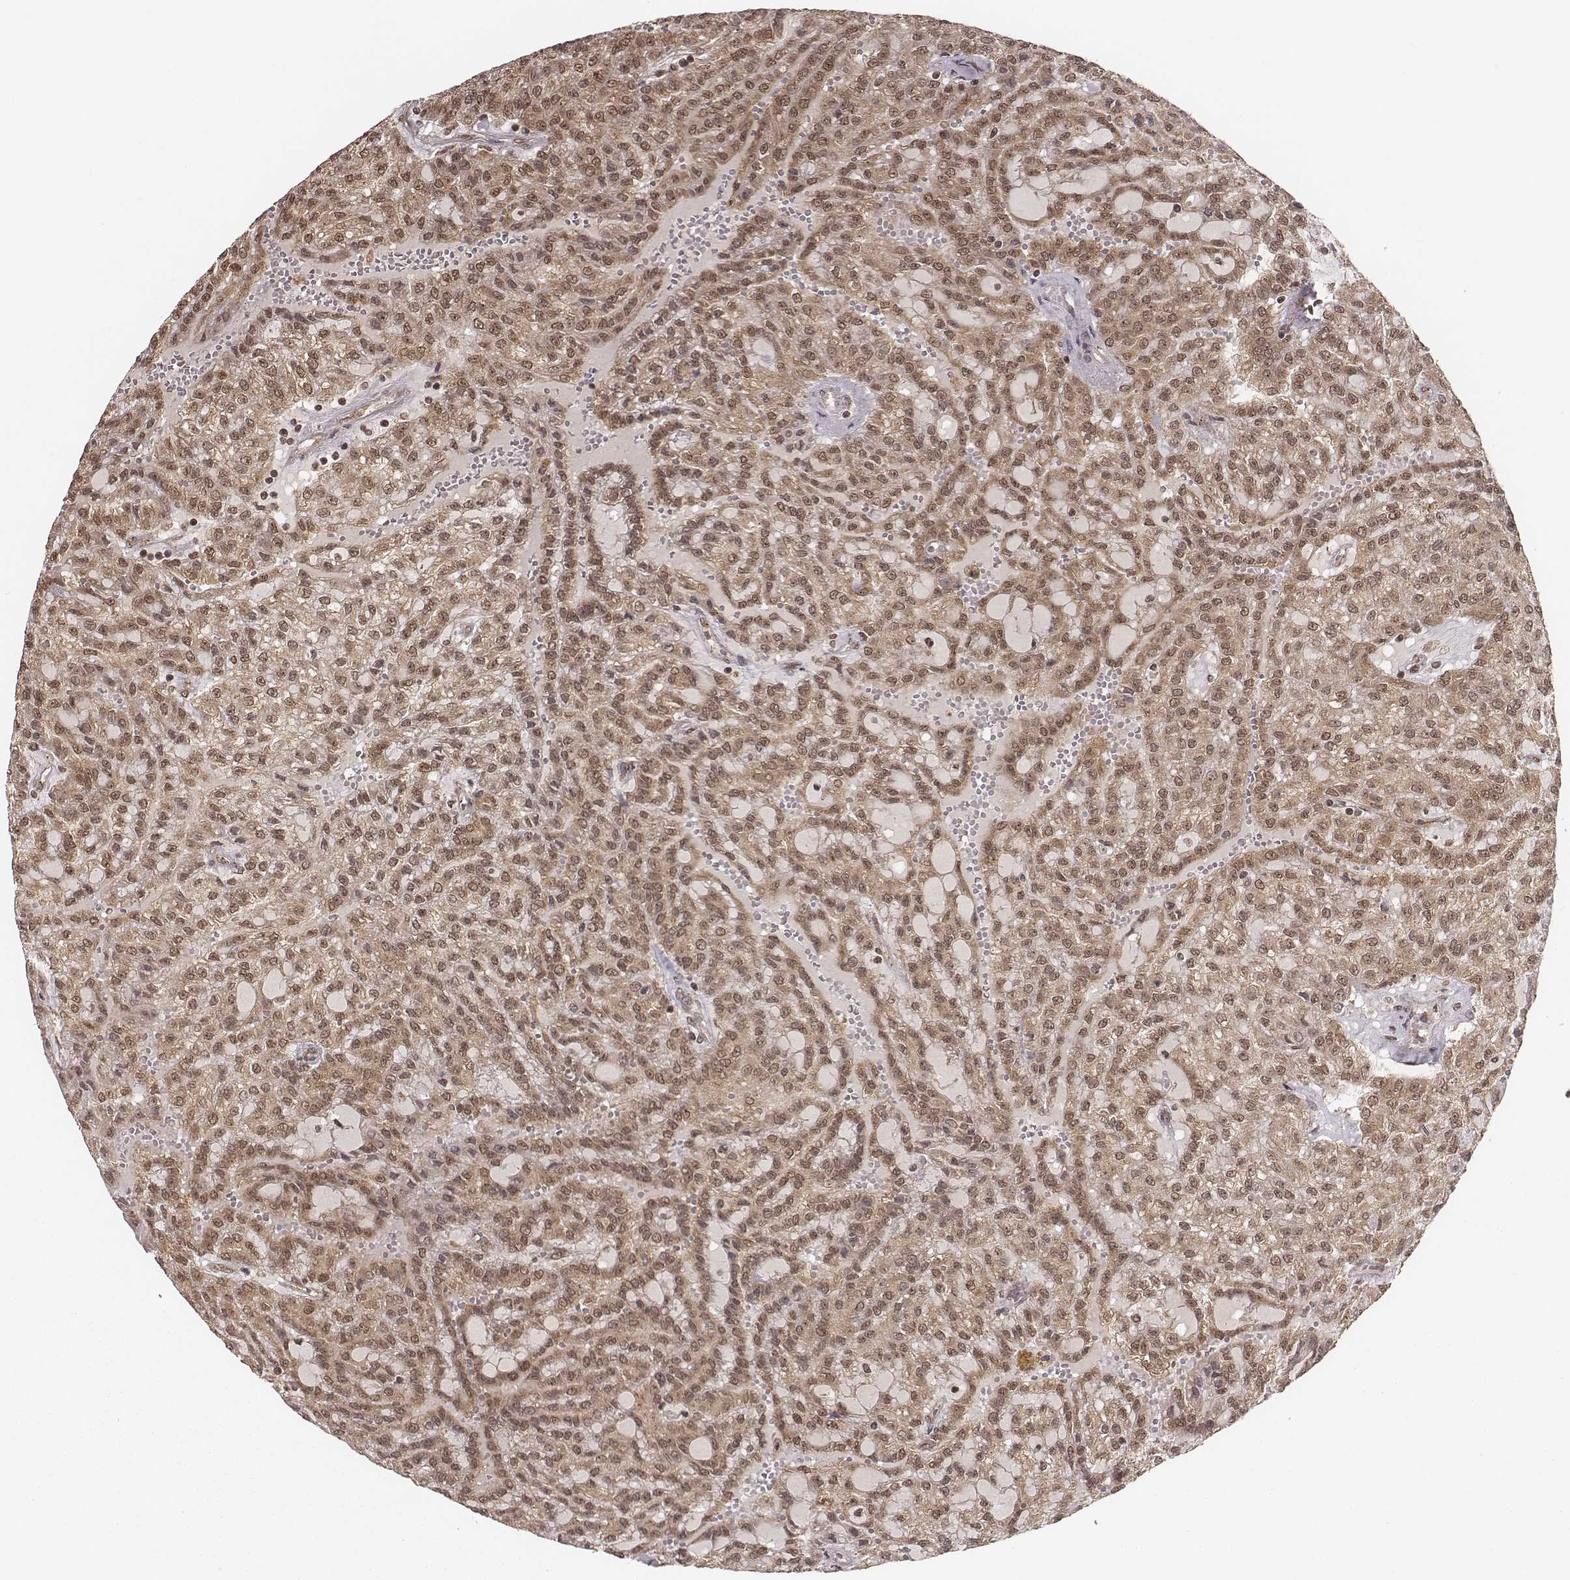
{"staining": {"intensity": "moderate", "quantity": ">75%", "location": "cytoplasmic/membranous,nuclear"}, "tissue": "renal cancer", "cell_type": "Tumor cells", "image_type": "cancer", "snomed": [{"axis": "morphology", "description": "Adenocarcinoma, NOS"}, {"axis": "topography", "description": "Kidney"}], "caption": "Renal cancer (adenocarcinoma) tissue demonstrates moderate cytoplasmic/membranous and nuclear staining in about >75% of tumor cells", "gene": "NFX1", "patient": {"sex": "male", "age": 63}}